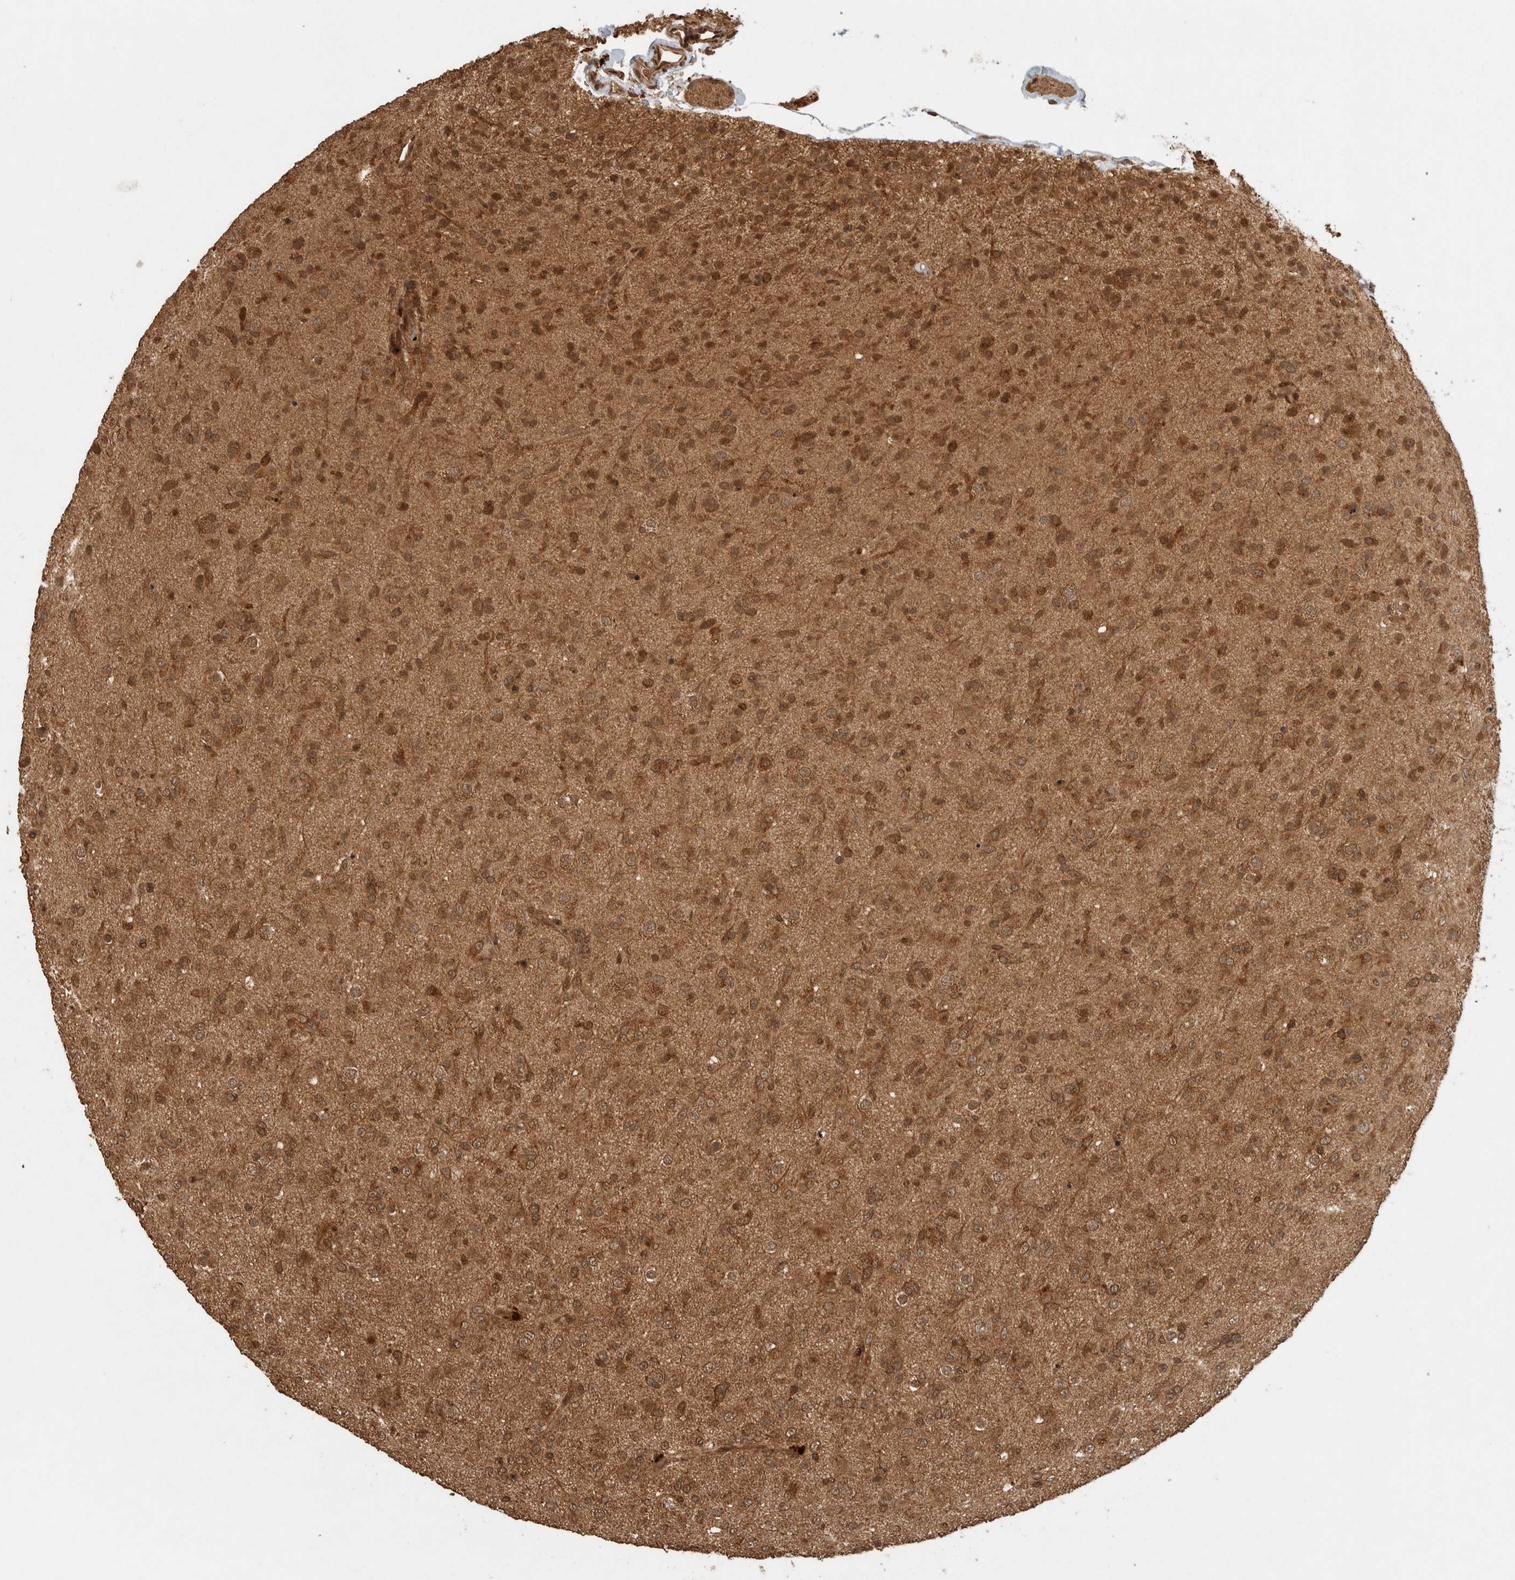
{"staining": {"intensity": "moderate", "quantity": "25%-75%", "location": "cytoplasmic/membranous,nuclear"}, "tissue": "glioma", "cell_type": "Tumor cells", "image_type": "cancer", "snomed": [{"axis": "morphology", "description": "Glioma, malignant, Low grade"}, {"axis": "topography", "description": "Brain"}], "caption": "Tumor cells exhibit moderate cytoplasmic/membranous and nuclear expression in approximately 25%-75% of cells in malignant glioma (low-grade). (Stains: DAB in brown, nuclei in blue, Microscopy: brightfield microscopy at high magnification).", "gene": "CNTROB", "patient": {"sex": "male", "age": 65}}